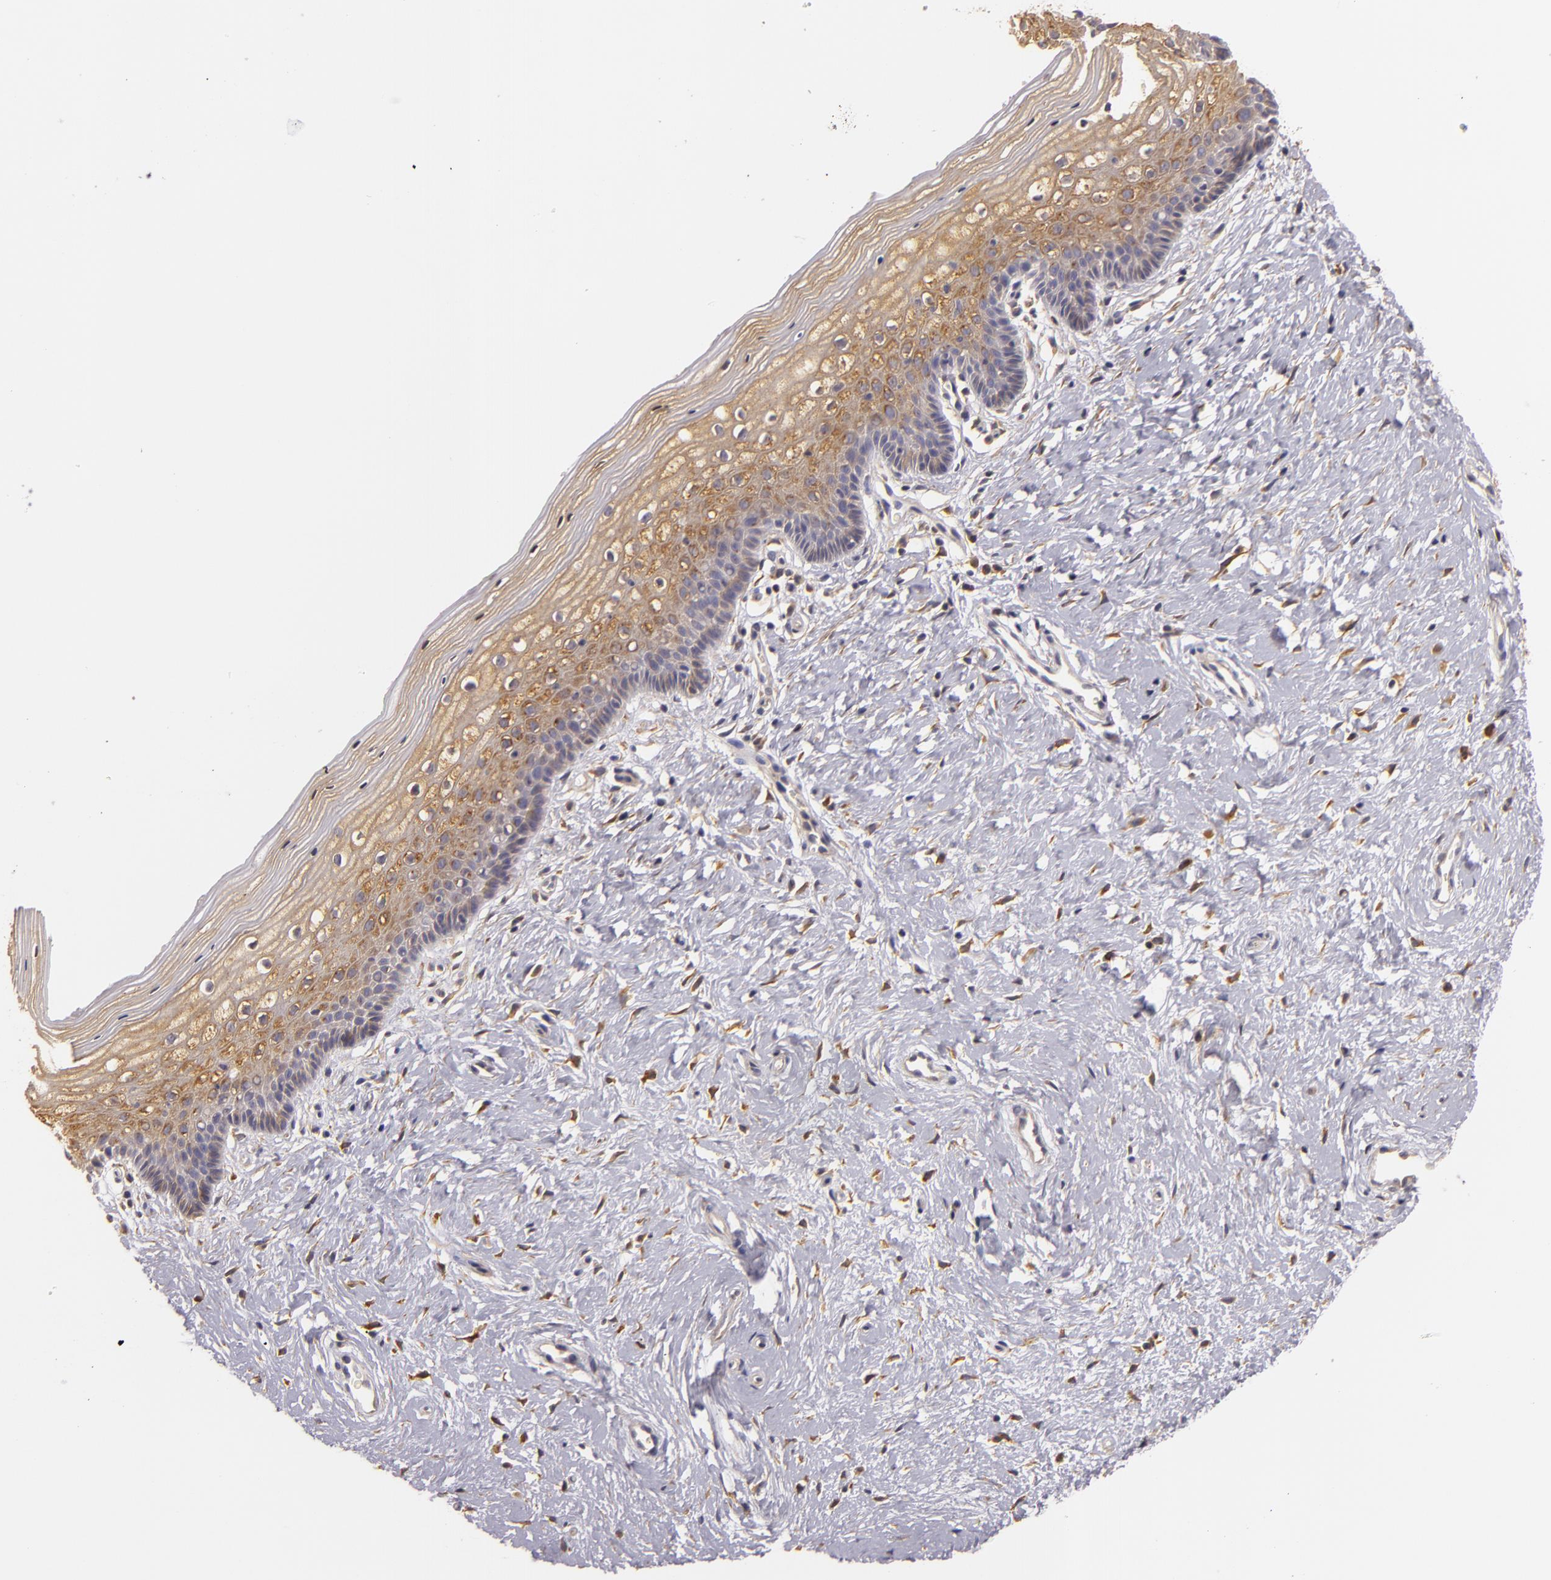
{"staining": {"intensity": "moderate", "quantity": ">75%", "location": "cytoplasmic/membranous"}, "tissue": "vagina", "cell_type": "Squamous epithelial cells", "image_type": "normal", "snomed": [{"axis": "morphology", "description": "Normal tissue, NOS"}, {"axis": "topography", "description": "Vagina"}], "caption": "Vagina stained with DAB immunohistochemistry reveals medium levels of moderate cytoplasmic/membranous positivity in approximately >75% of squamous epithelial cells. (DAB (3,3'-diaminobenzidine) = brown stain, brightfield microscopy at high magnification).", "gene": "TOM1", "patient": {"sex": "female", "age": 46}}